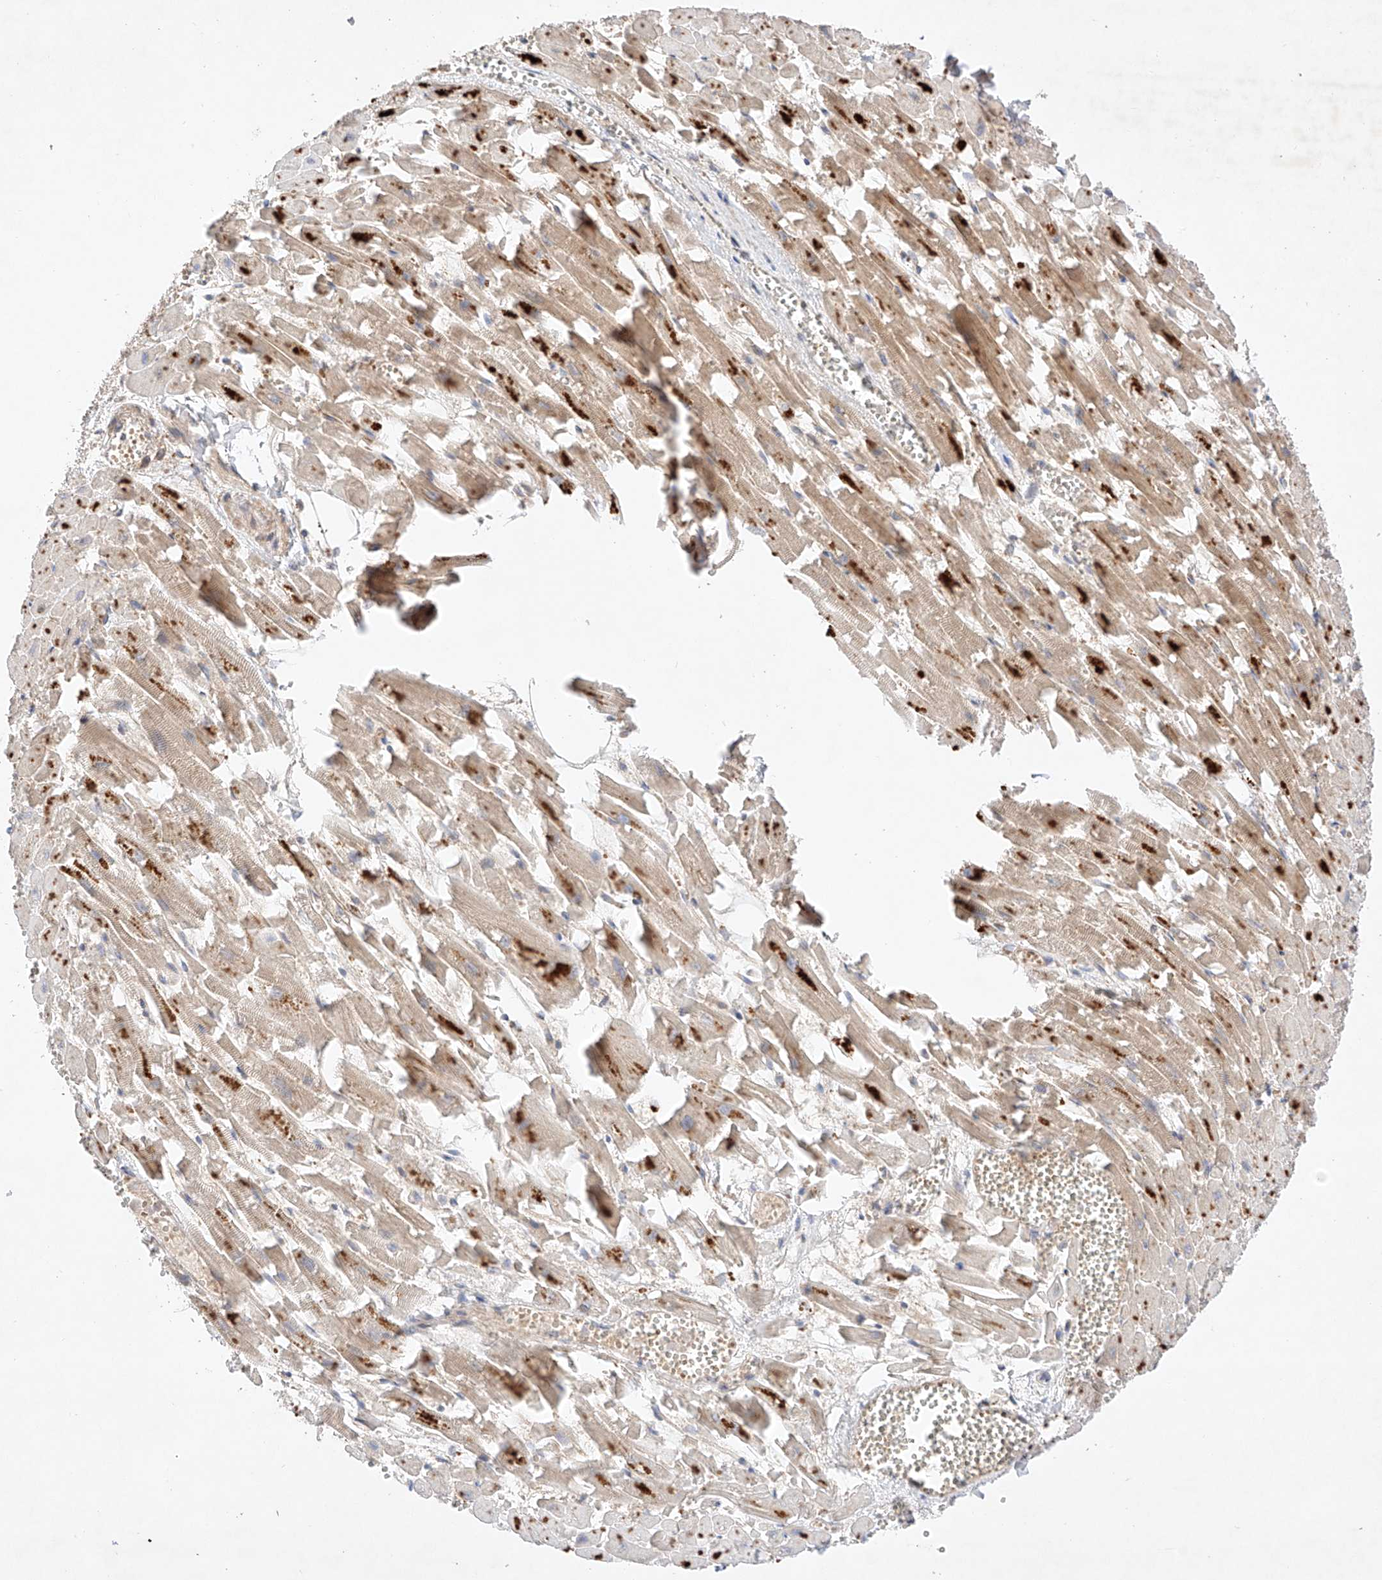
{"staining": {"intensity": "strong", "quantity": "<25%", "location": "cytoplasmic/membranous"}, "tissue": "heart muscle", "cell_type": "Cardiomyocytes", "image_type": "normal", "snomed": [{"axis": "morphology", "description": "Normal tissue, NOS"}, {"axis": "topography", "description": "Heart"}], "caption": "Strong cytoplasmic/membranous protein staining is present in about <25% of cardiomyocytes in heart muscle. (DAB IHC with brightfield microscopy, high magnification).", "gene": "ZNF124", "patient": {"sex": "female", "age": 64}}